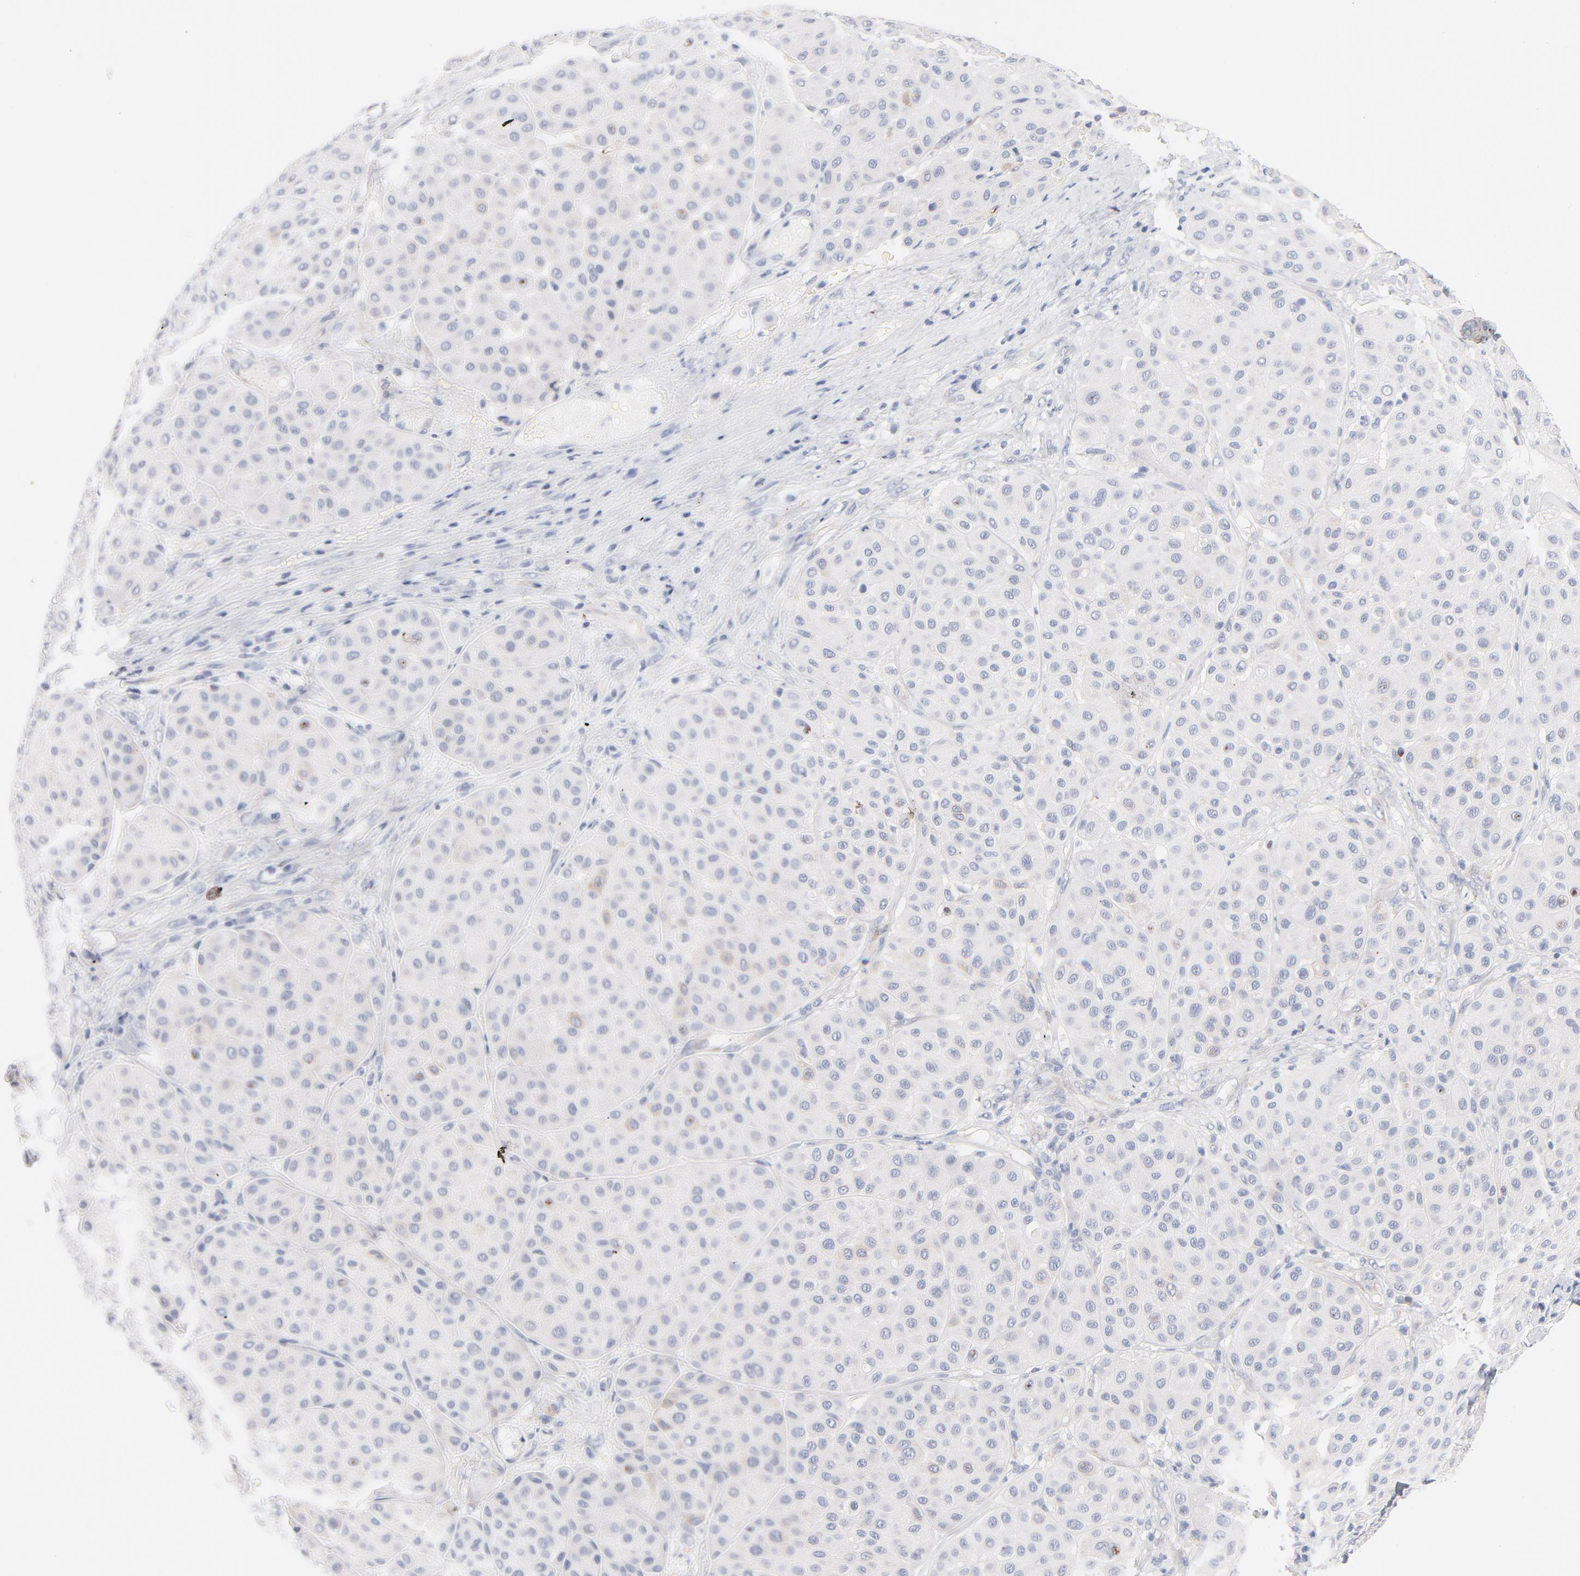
{"staining": {"intensity": "weak", "quantity": "<25%", "location": "cytoplasmic/membranous"}, "tissue": "melanoma", "cell_type": "Tumor cells", "image_type": "cancer", "snomed": [{"axis": "morphology", "description": "Normal tissue, NOS"}, {"axis": "morphology", "description": "Malignant melanoma, Metastatic site"}, {"axis": "topography", "description": "Skin"}], "caption": "Immunohistochemistry of malignant melanoma (metastatic site) displays no staining in tumor cells. Nuclei are stained in blue.", "gene": "MID1", "patient": {"sex": "male", "age": 41}}